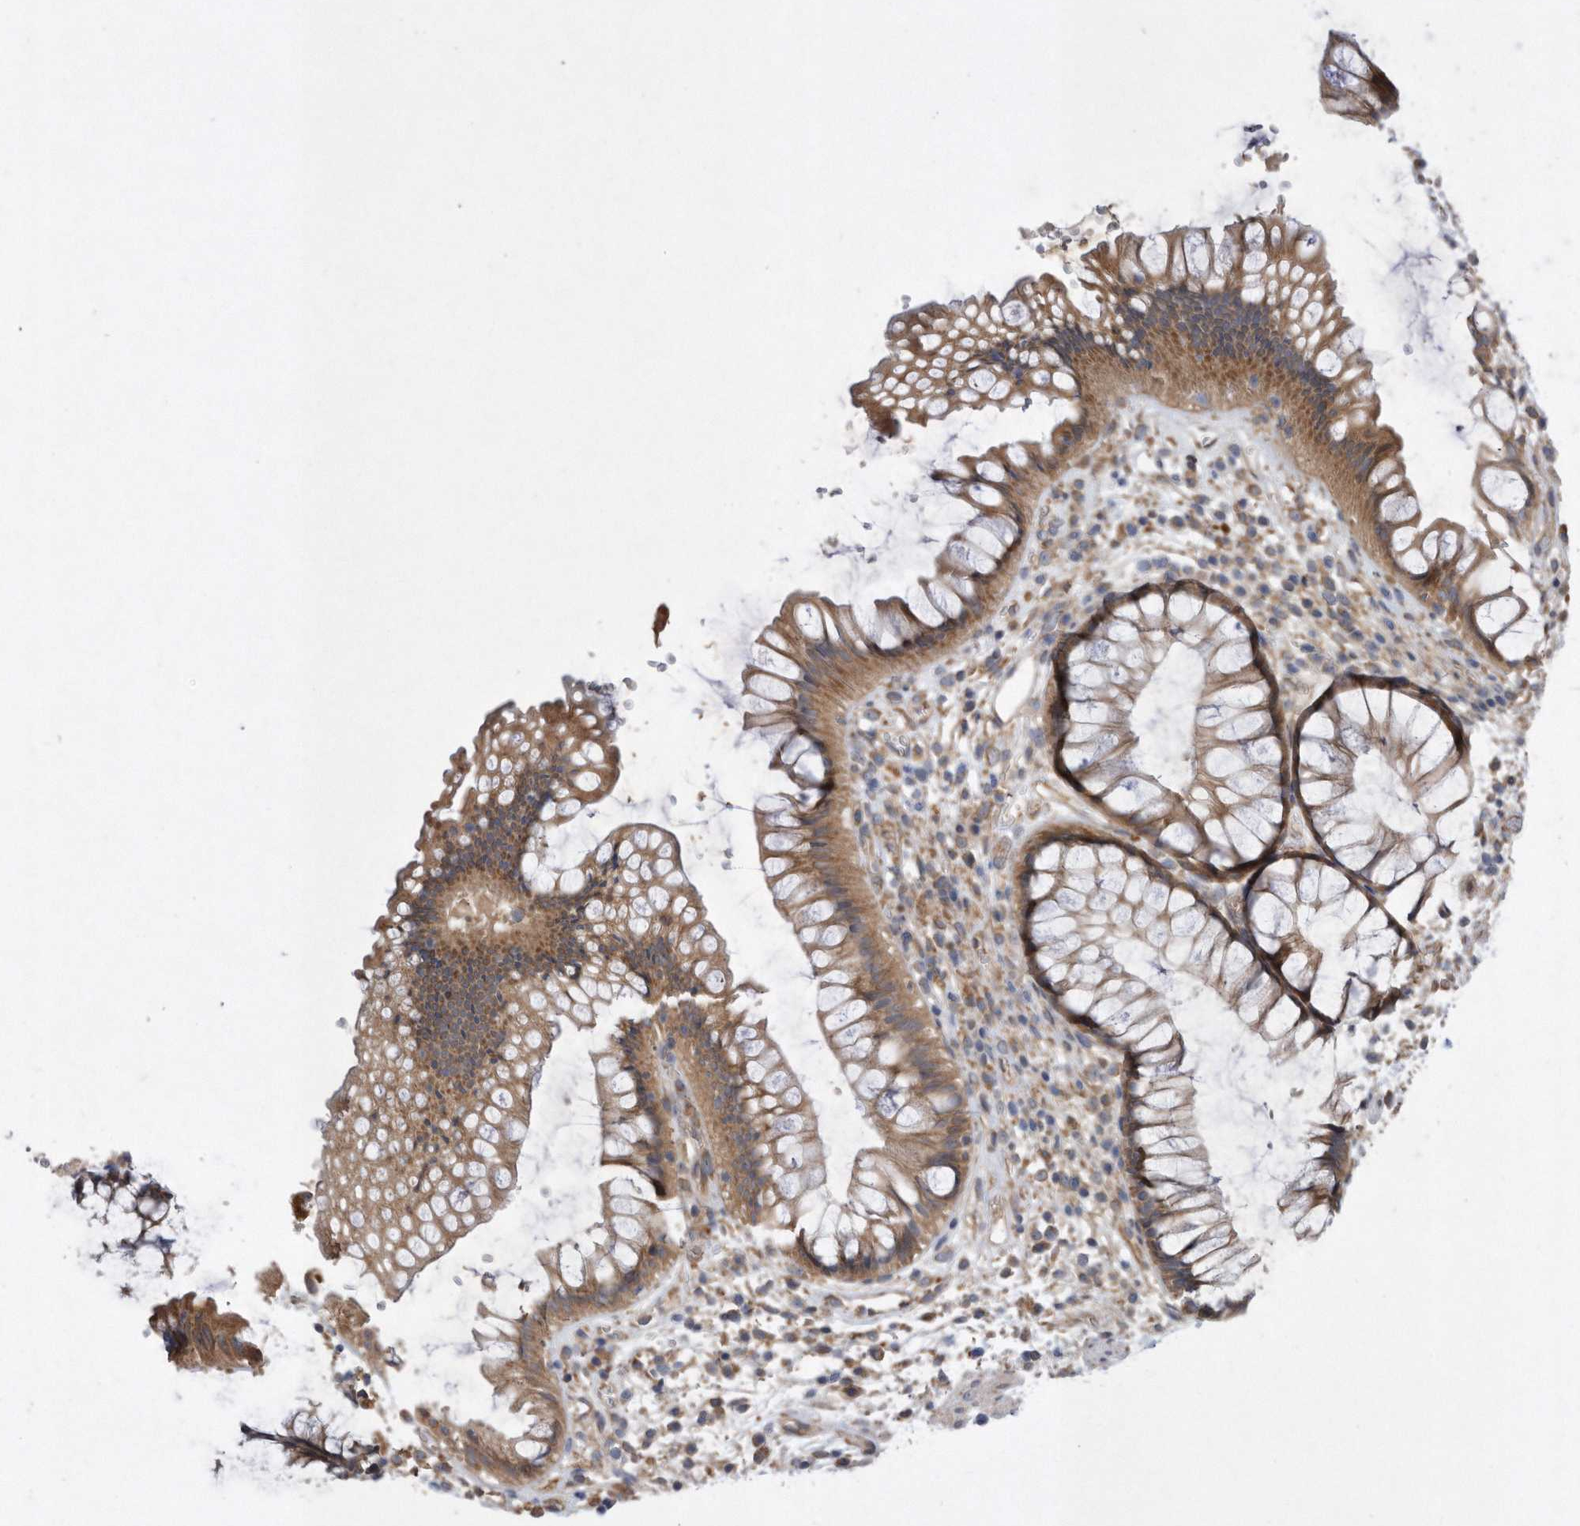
{"staining": {"intensity": "moderate", "quantity": ">75%", "location": "cytoplasmic/membranous"}, "tissue": "rectum", "cell_type": "Glandular cells", "image_type": "normal", "snomed": [{"axis": "morphology", "description": "Normal tissue, NOS"}, {"axis": "topography", "description": "Rectum"}], "caption": "The image demonstrates a brown stain indicating the presence of a protein in the cytoplasmic/membranous of glandular cells in rectum. (DAB IHC, brown staining for protein, blue staining for nuclei).", "gene": "PON2", "patient": {"sex": "male", "age": 51}}